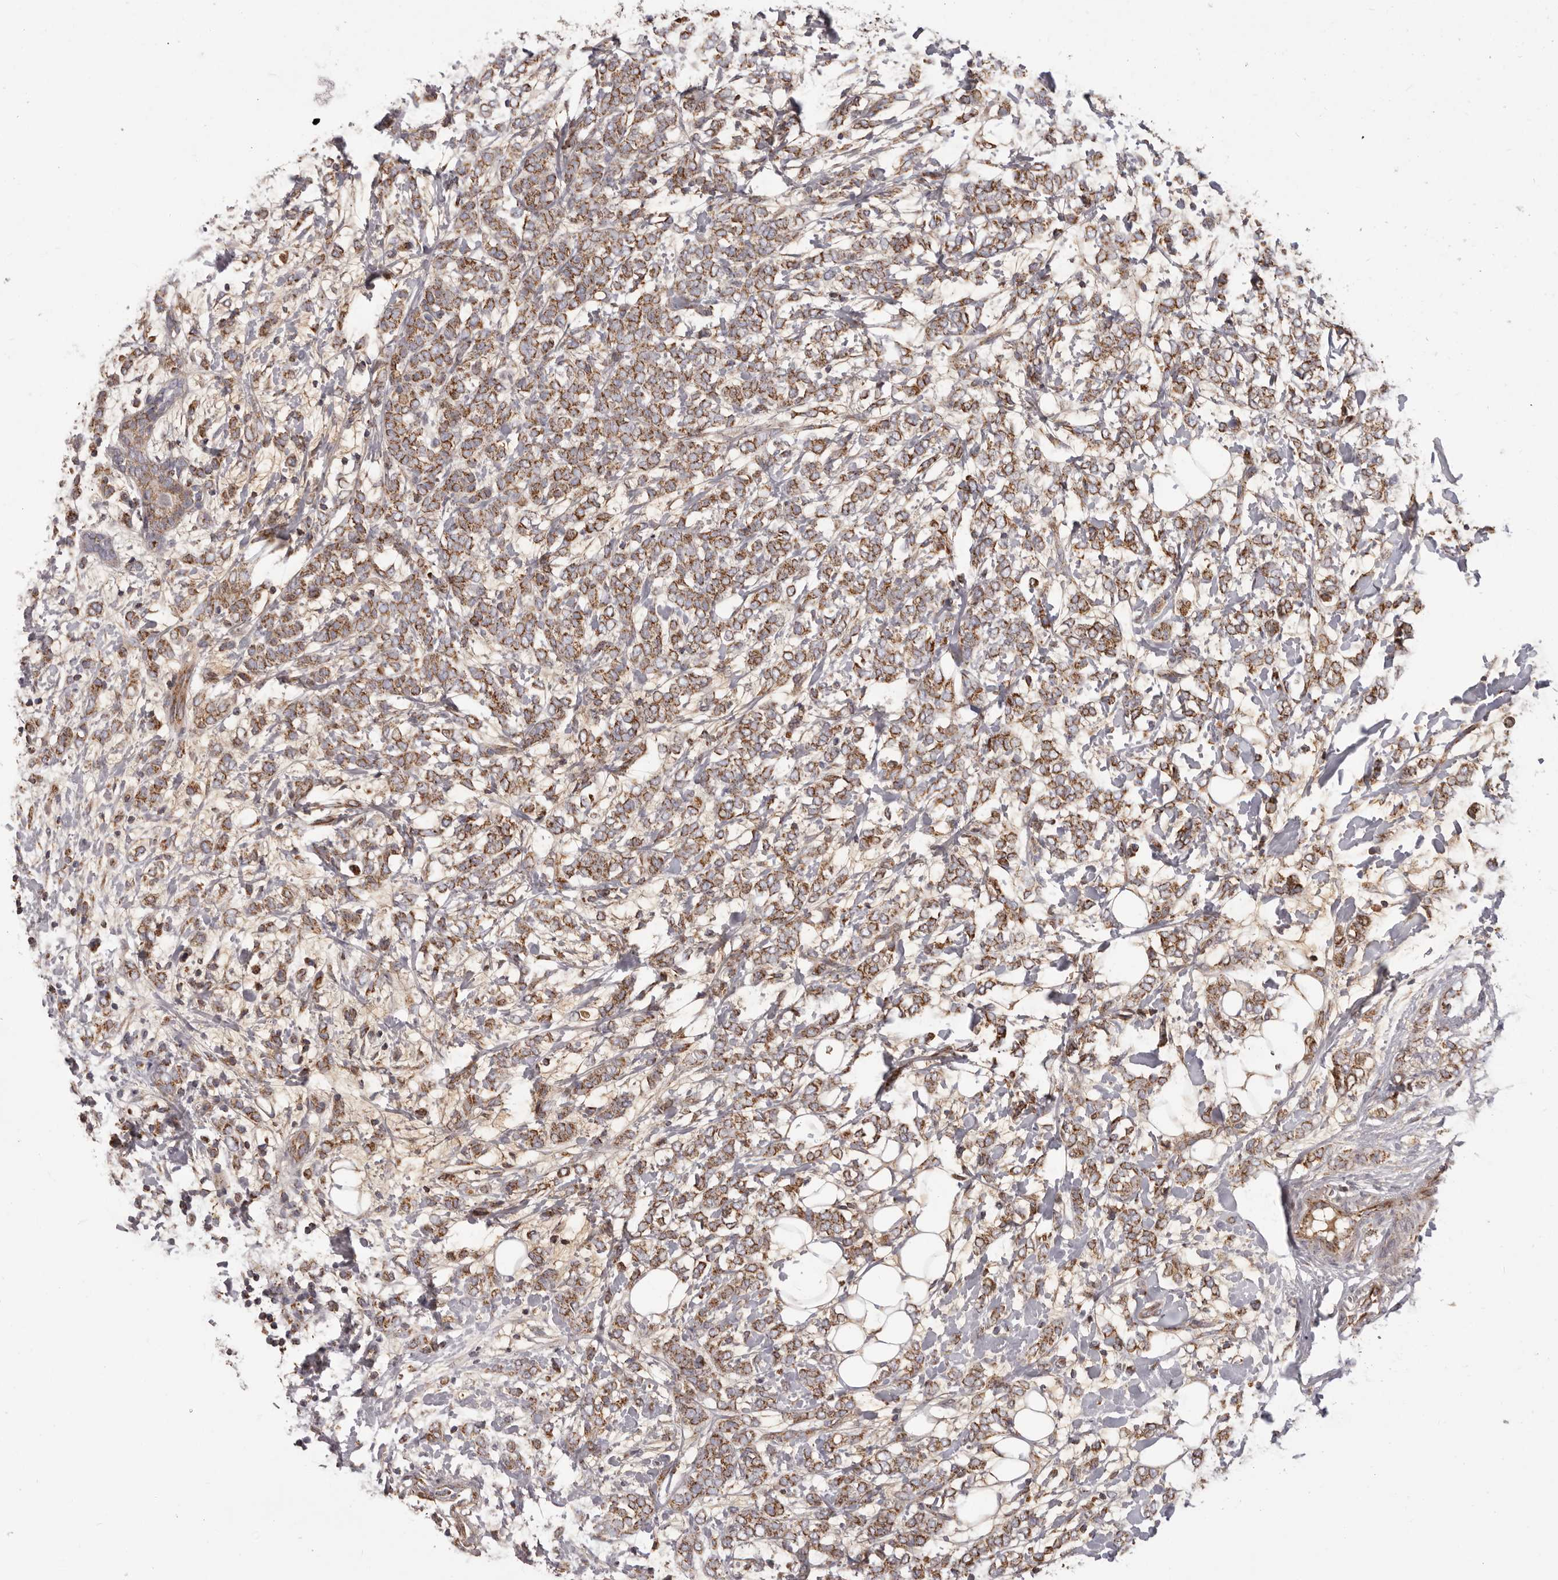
{"staining": {"intensity": "moderate", "quantity": ">75%", "location": "cytoplasmic/membranous"}, "tissue": "breast cancer", "cell_type": "Tumor cells", "image_type": "cancer", "snomed": [{"axis": "morphology", "description": "Normal tissue, NOS"}, {"axis": "morphology", "description": "Lobular carcinoma"}, {"axis": "topography", "description": "Breast"}], "caption": "This is a photomicrograph of IHC staining of breast cancer (lobular carcinoma), which shows moderate expression in the cytoplasmic/membranous of tumor cells.", "gene": "CHRM2", "patient": {"sex": "female", "age": 47}}